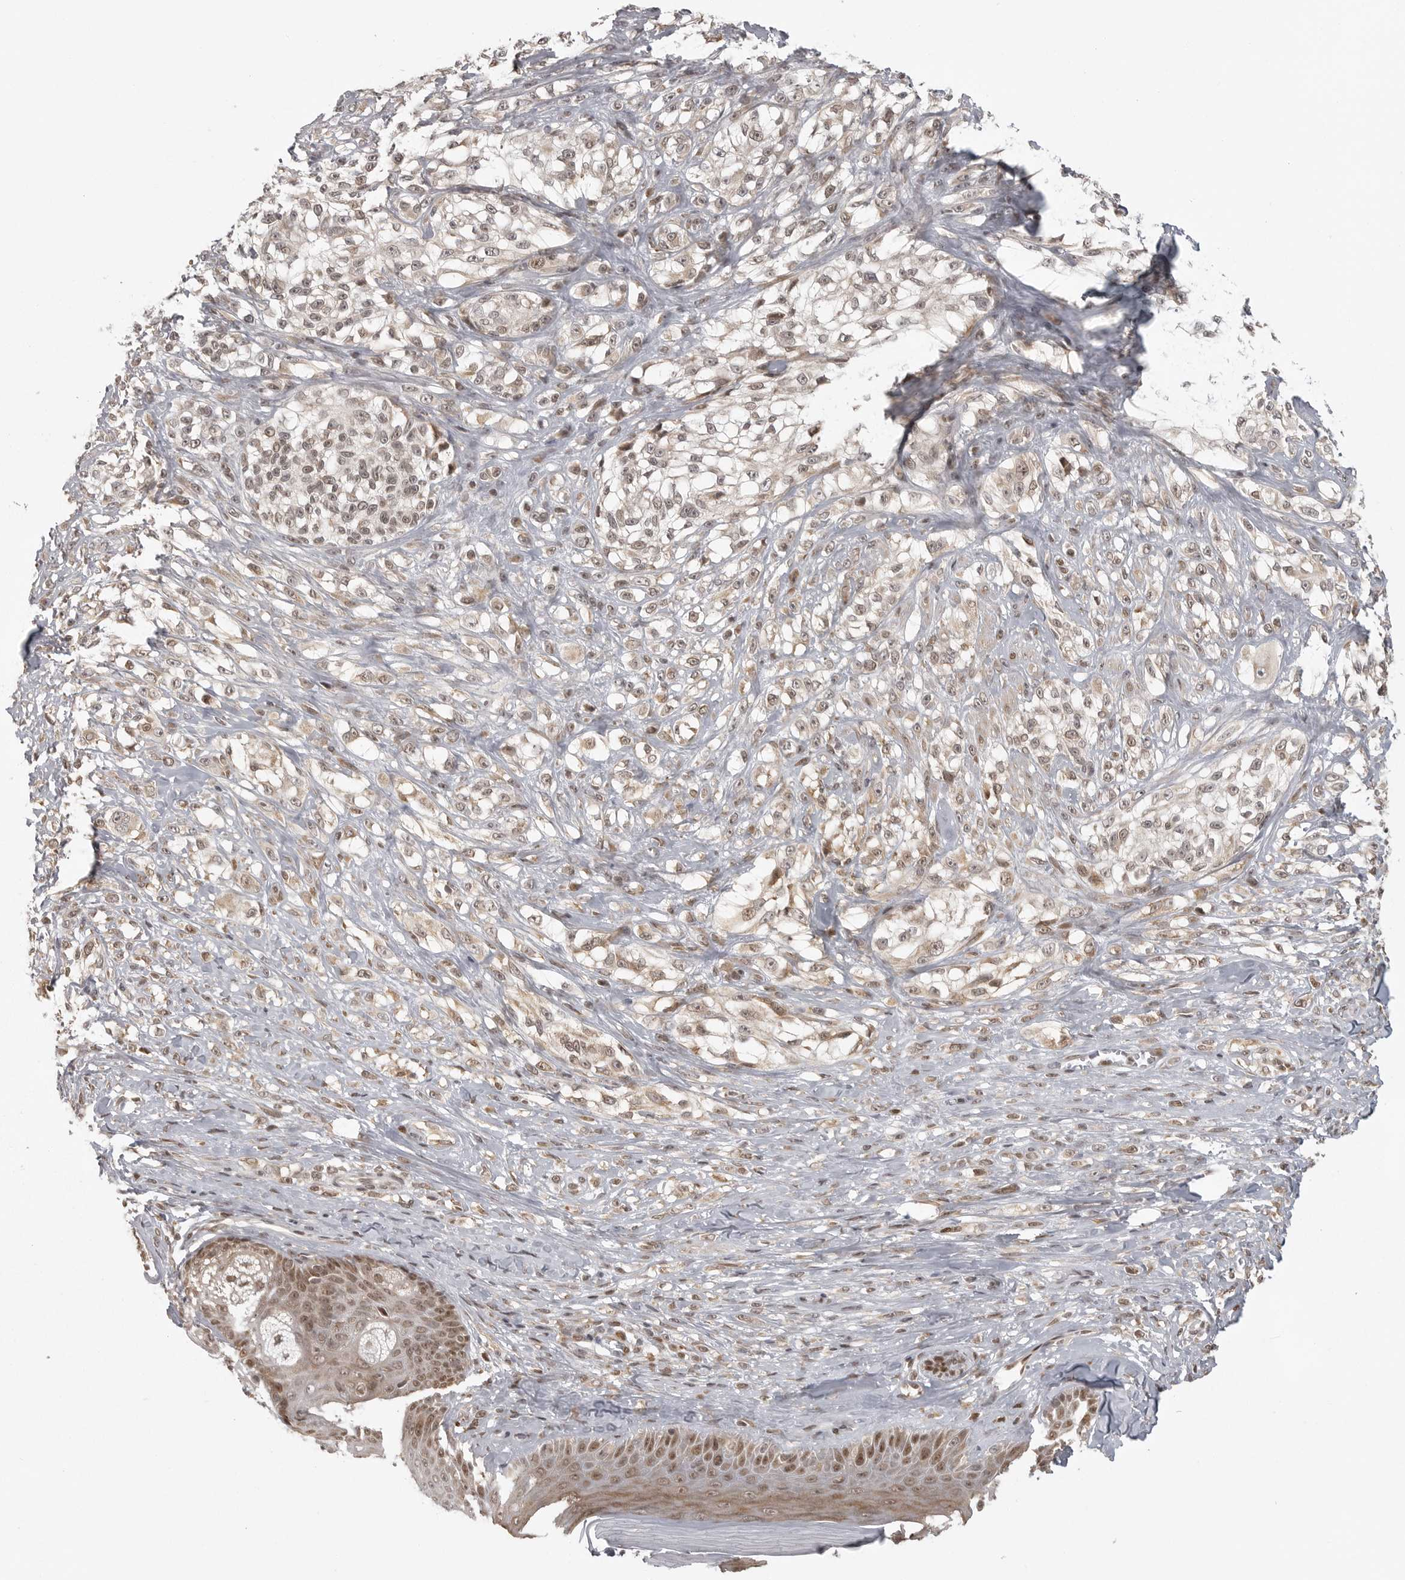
{"staining": {"intensity": "negative", "quantity": "none", "location": "none"}, "tissue": "melanoma", "cell_type": "Tumor cells", "image_type": "cancer", "snomed": [{"axis": "morphology", "description": "Malignant melanoma, NOS"}, {"axis": "topography", "description": "Skin of head"}], "caption": "Human malignant melanoma stained for a protein using IHC exhibits no positivity in tumor cells.", "gene": "ISG20L2", "patient": {"sex": "male", "age": 83}}